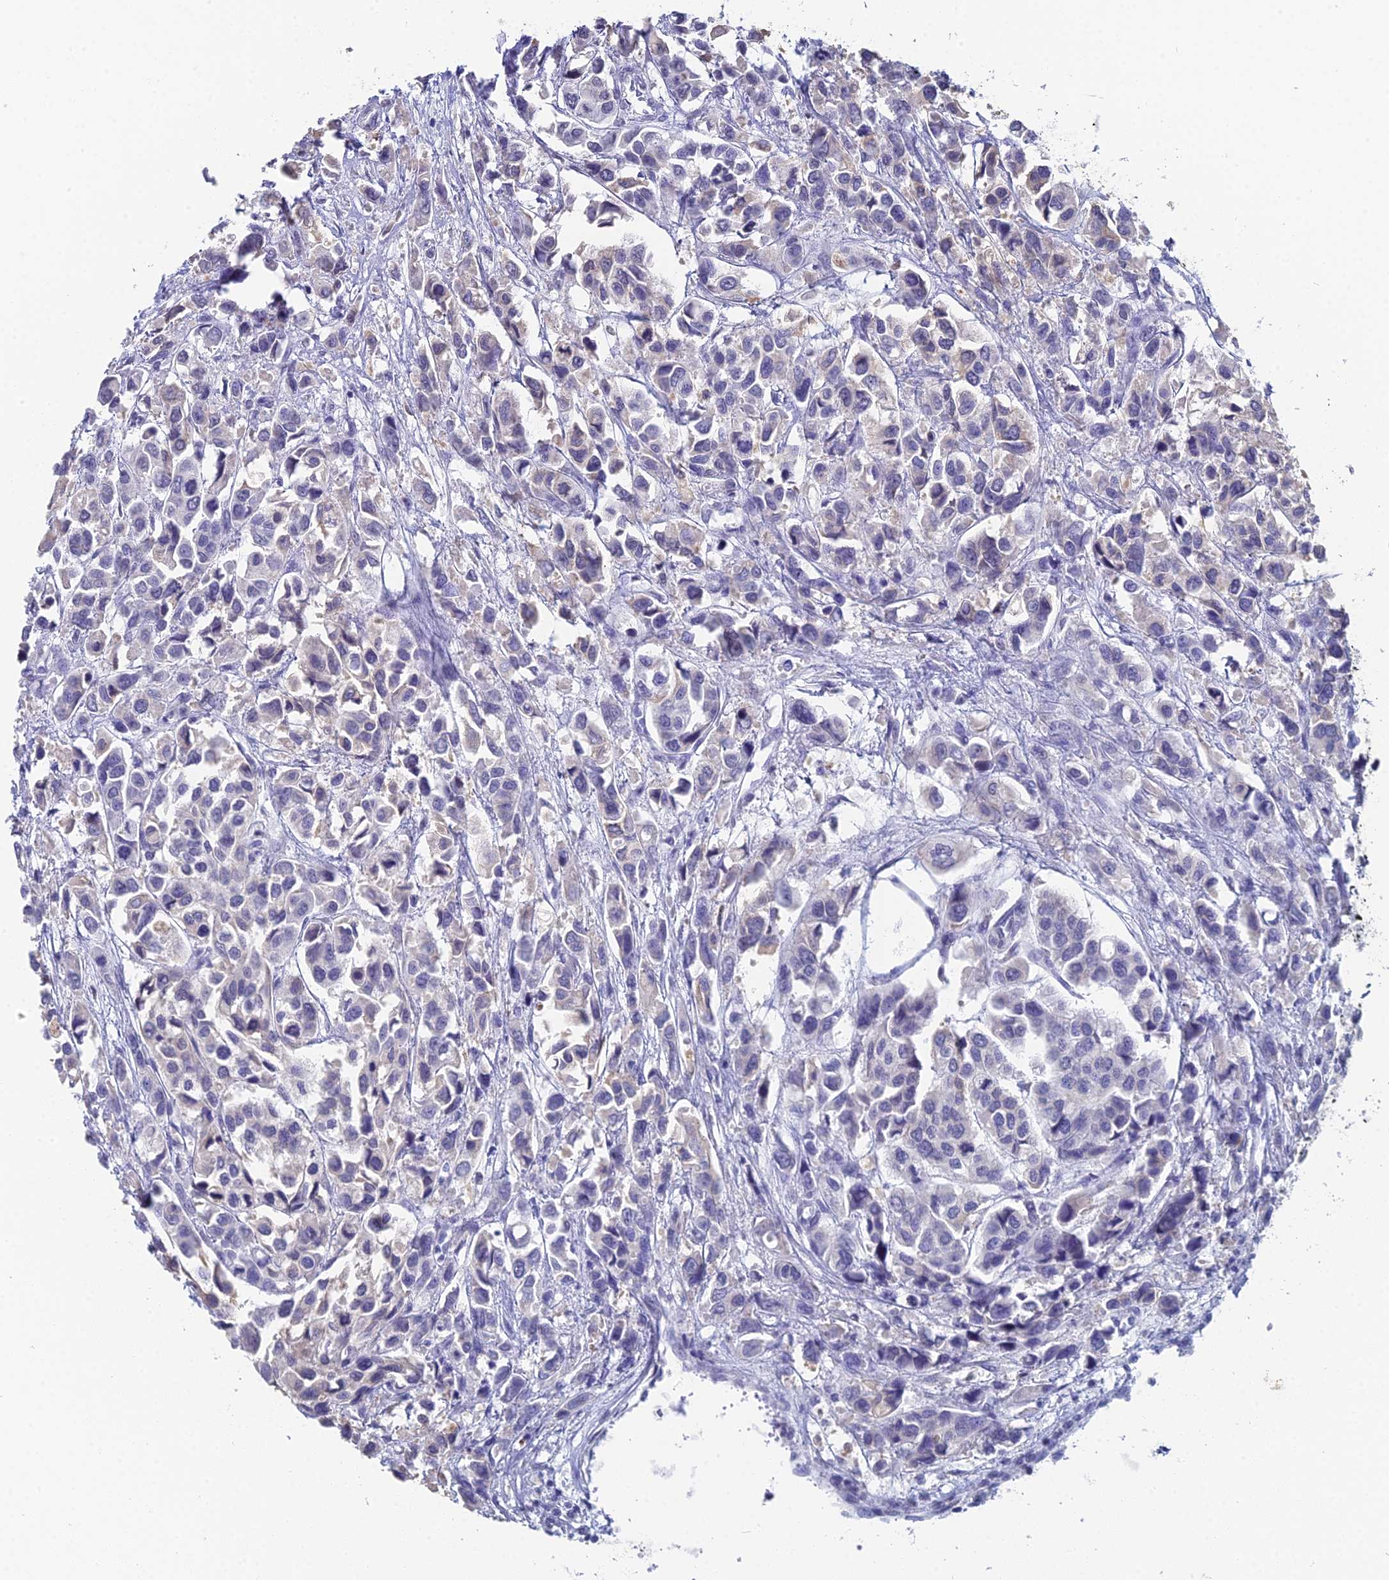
{"staining": {"intensity": "negative", "quantity": "none", "location": "none"}, "tissue": "urothelial cancer", "cell_type": "Tumor cells", "image_type": "cancer", "snomed": [{"axis": "morphology", "description": "Urothelial carcinoma, High grade"}, {"axis": "topography", "description": "Urinary bladder"}], "caption": "Urothelial cancer stained for a protein using IHC demonstrates no expression tumor cells.", "gene": "PRR22", "patient": {"sex": "male", "age": 67}}